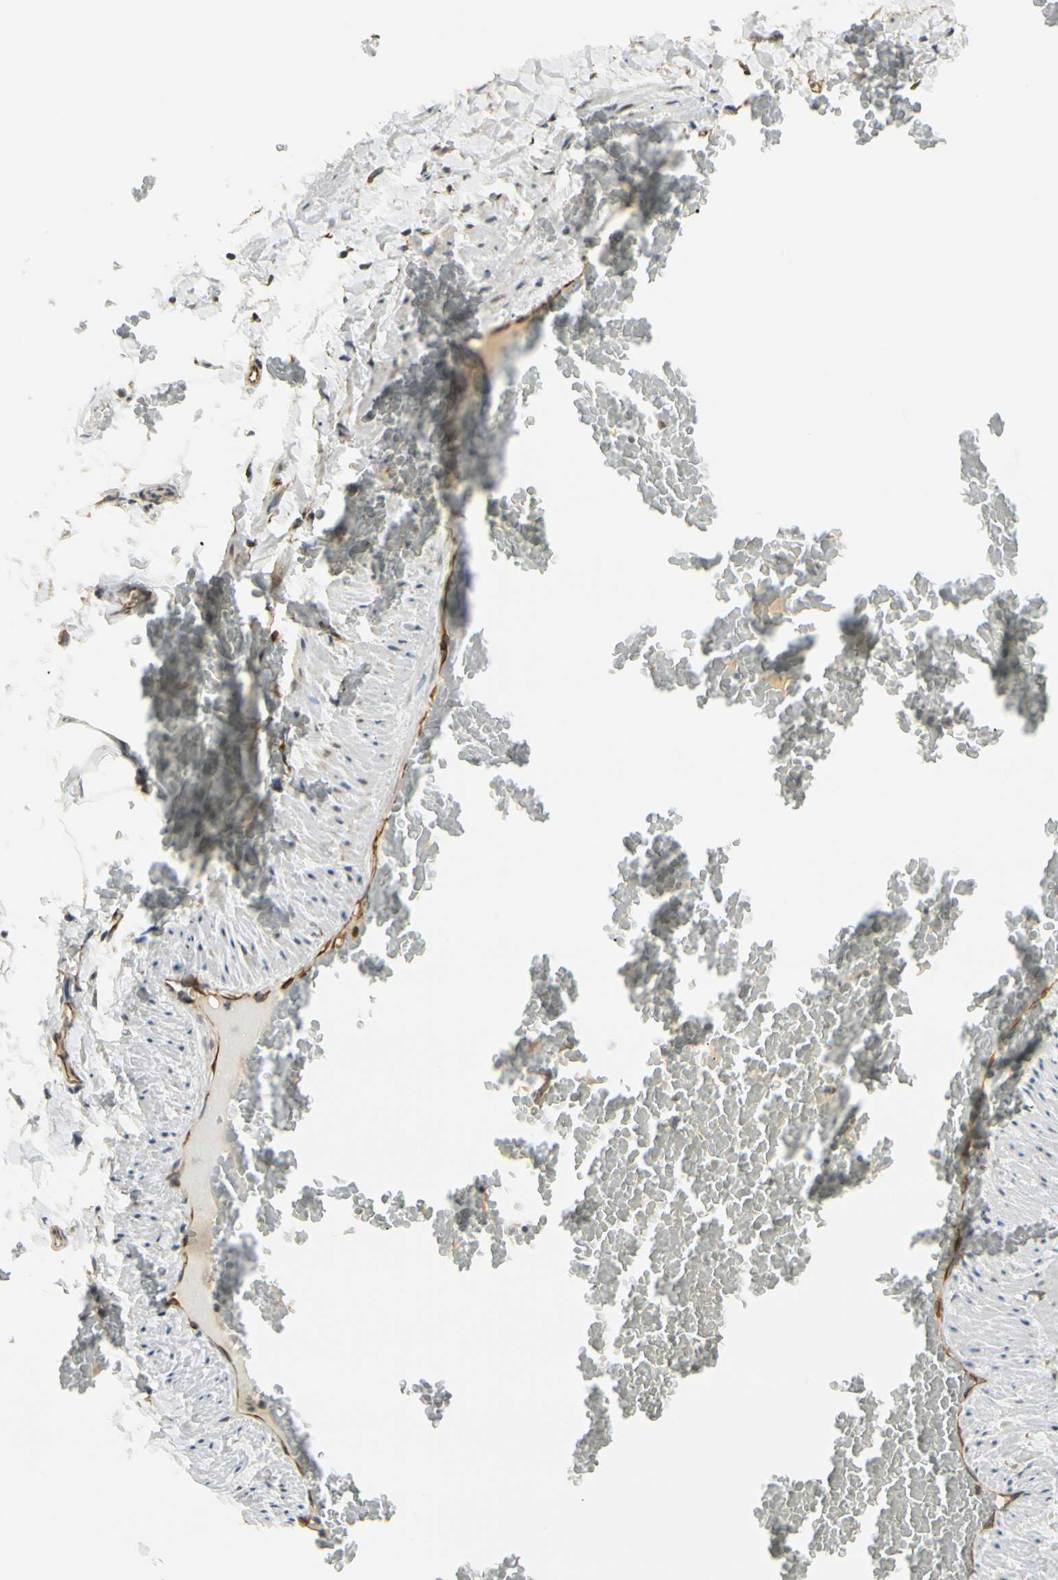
{"staining": {"intensity": "negative", "quantity": "none", "location": "none"}, "tissue": "adipose tissue", "cell_type": "Adipocytes", "image_type": "normal", "snomed": [{"axis": "morphology", "description": "Normal tissue, NOS"}, {"axis": "topography", "description": "Vascular tissue"}], "caption": "Immunohistochemistry image of unremarkable adipose tissue: human adipose tissue stained with DAB (3,3'-diaminobenzidine) shows no significant protein positivity in adipocytes.", "gene": "FTH1", "patient": {"sex": "male", "age": 41}}